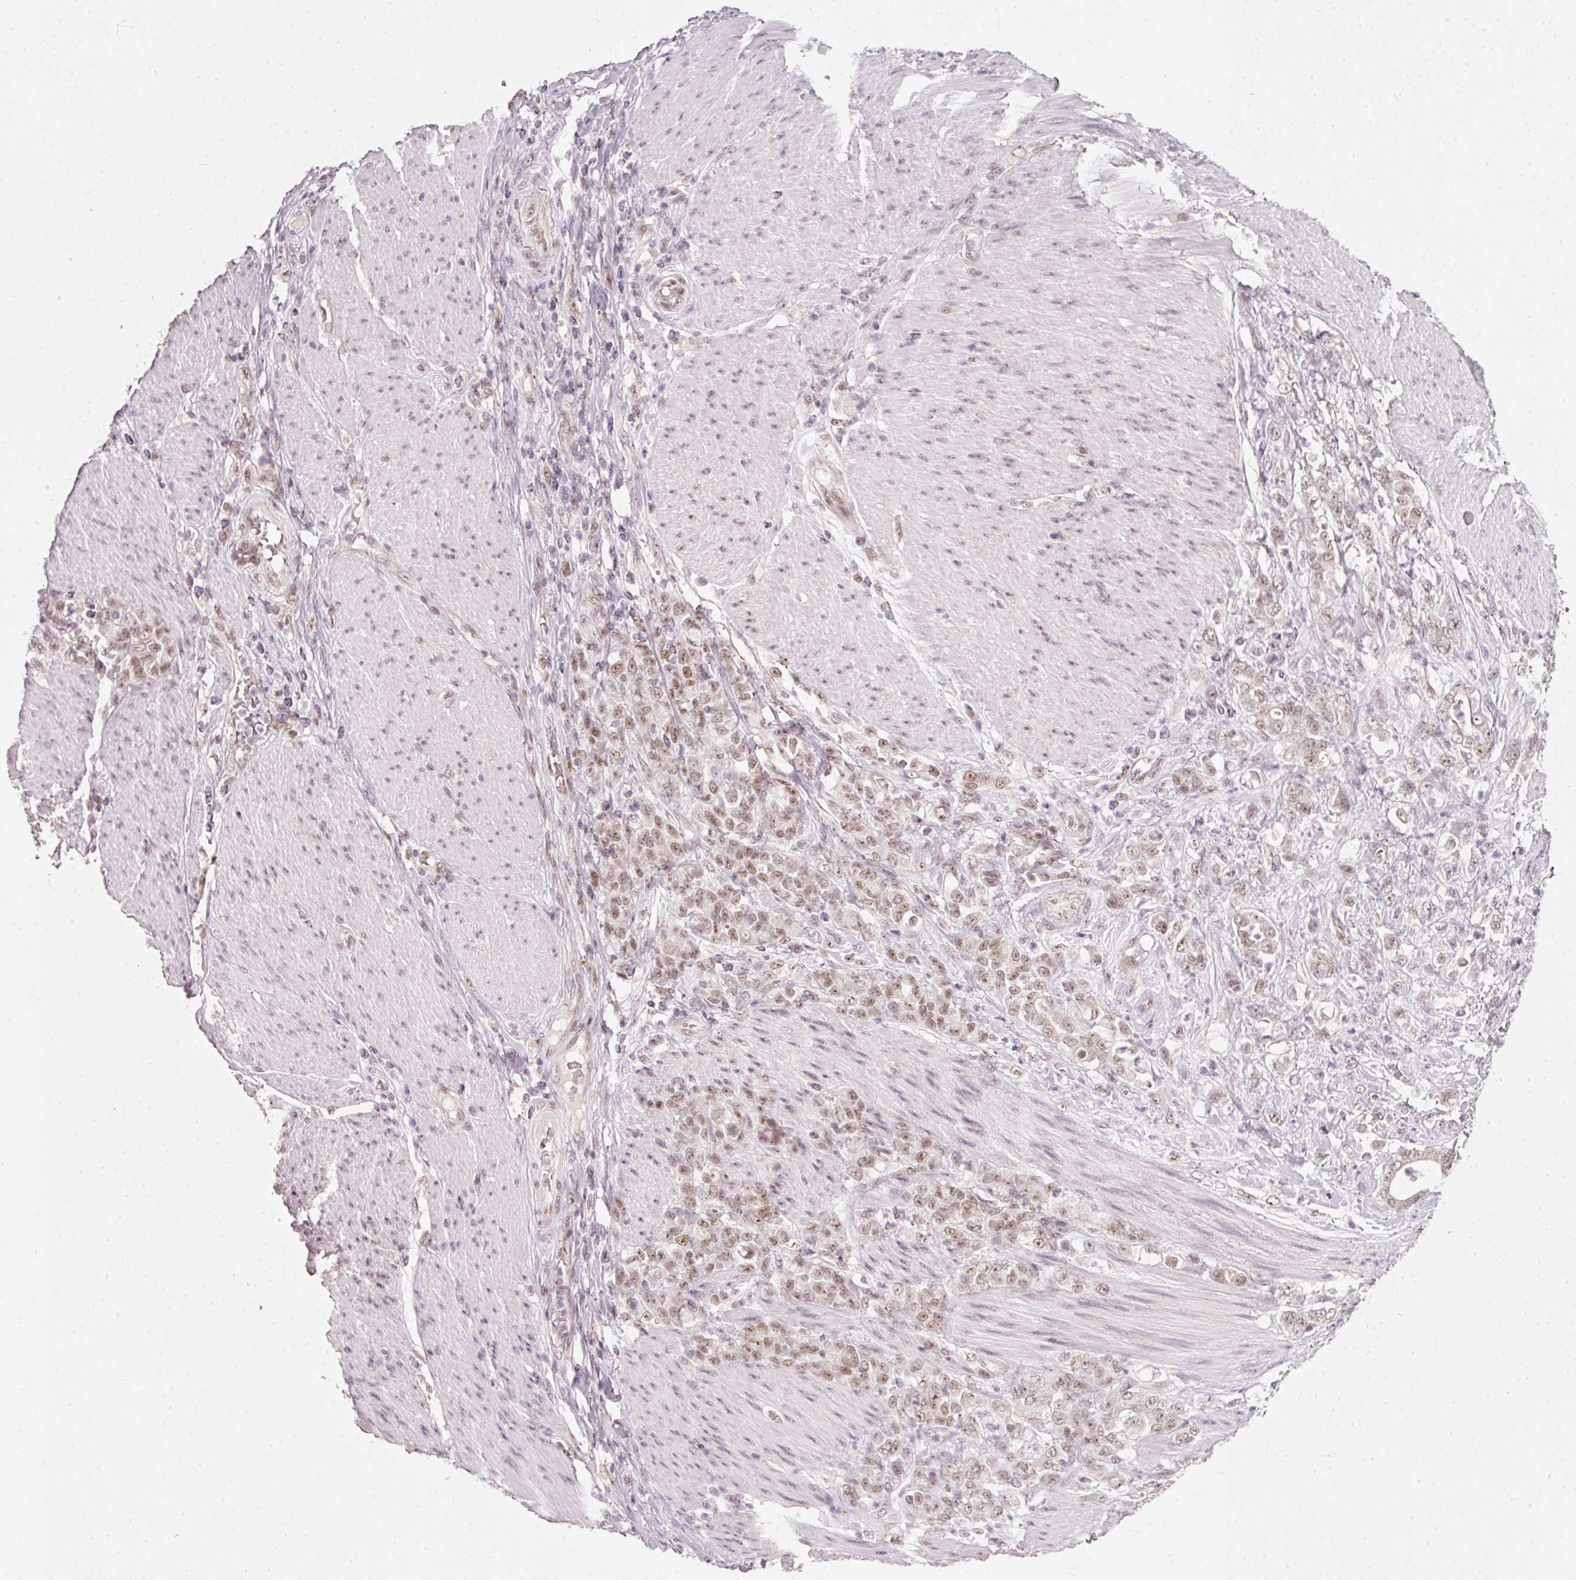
{"staining": {"intensity": "moderate", "quantity": ">75%", "location": "nuclear"}, "tissue": "stomach cancer", "cell_type": "Tumor cells", "image_type": "cancer", "snomed": [{"axis": "morphology", "description": "Adenocarcinoma, NOS"}, {"axis": "topography", "description": "Stomach"}], "caption": "The image demonstrates a brown stain indicating the presence of a protein in the nuclear of tumor cells in adenocarcinoma (stomach). (DAB (3,3'-diaminobenzidine) IHC, brown staining for protein, blue staining for nuclei).", "gene": "FSTL3", "patient": {"sex": "female", "age": 79}}